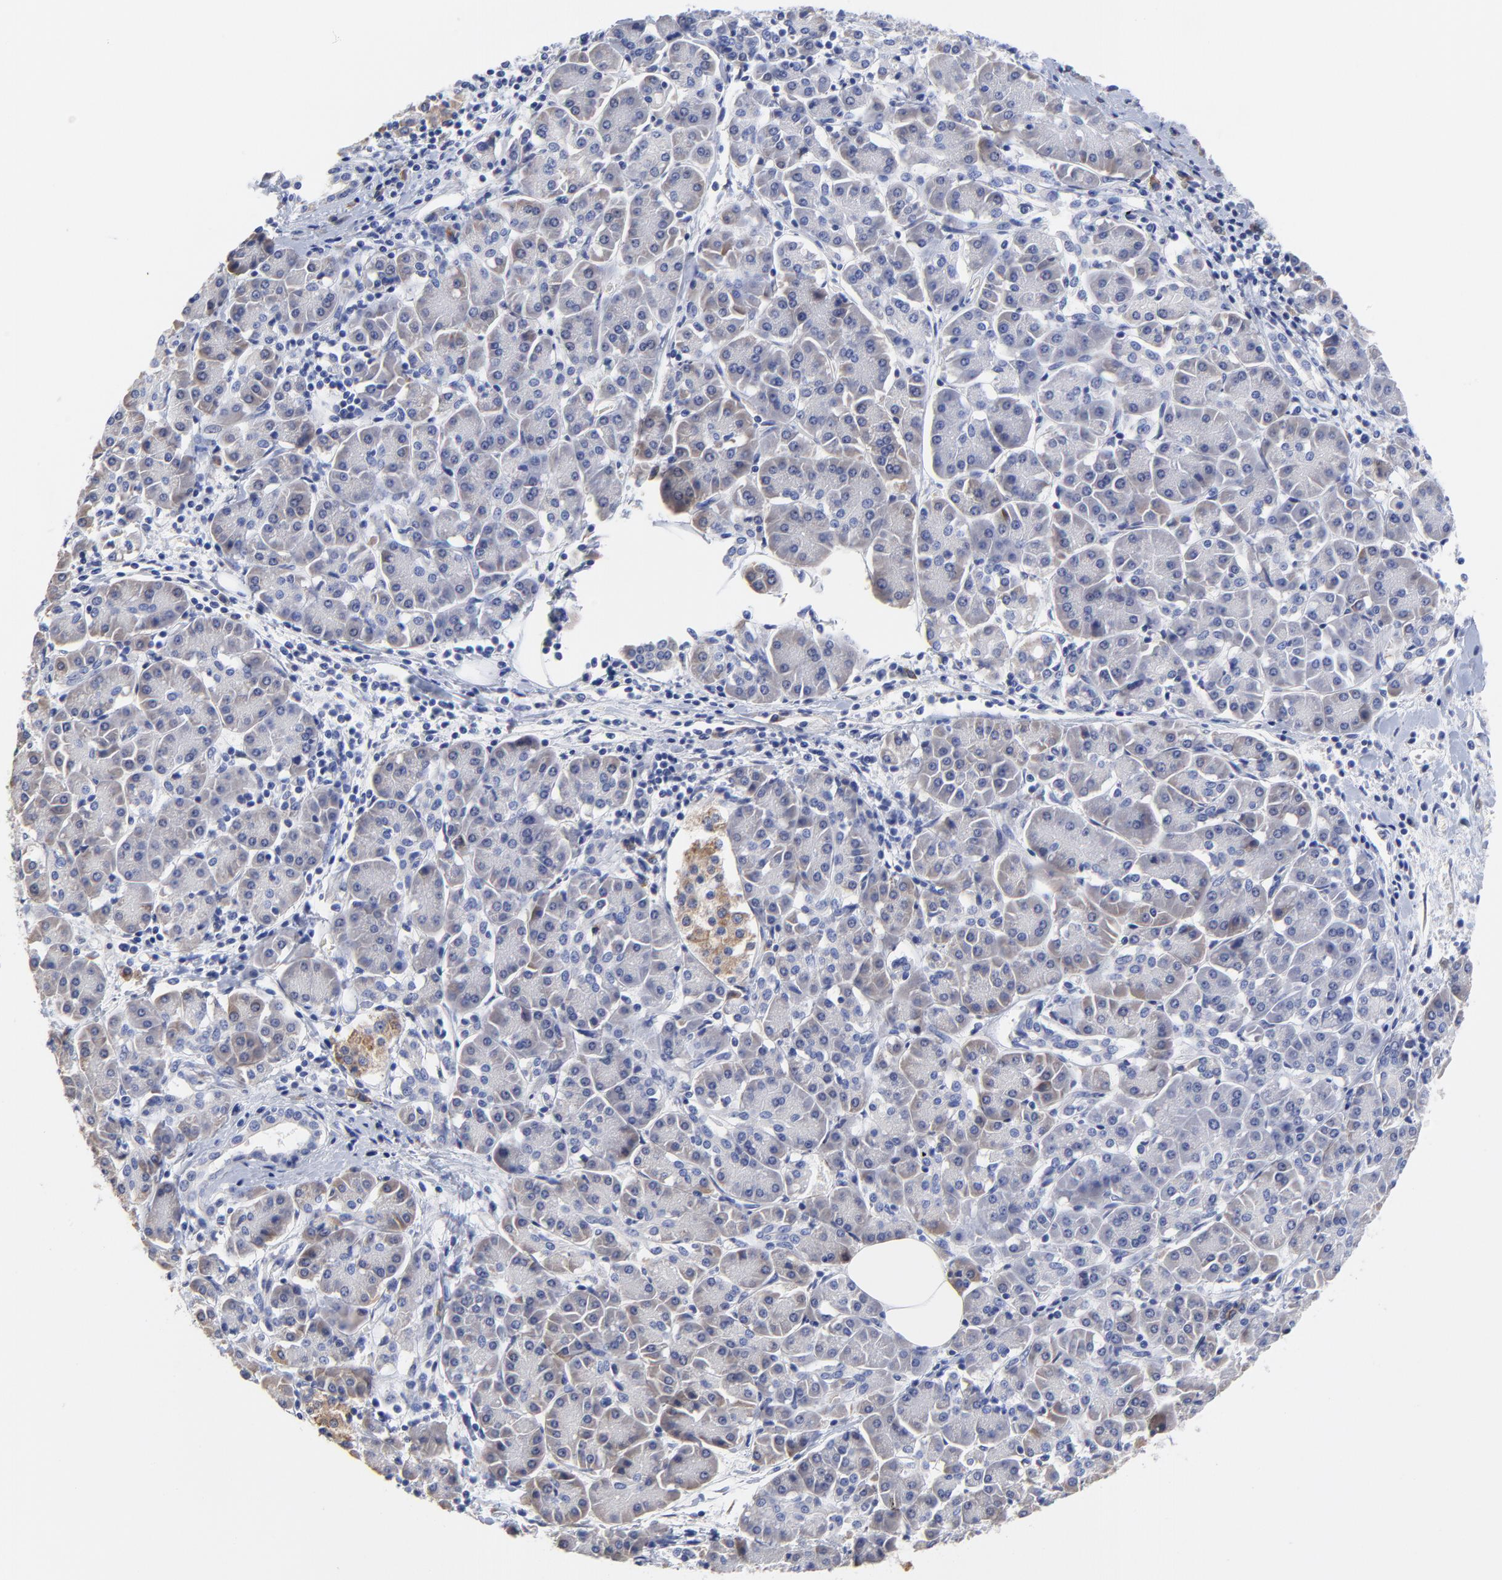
{"staining": {"intensity": "moderate", "quantity": "25%-75%", "location": "cytoplasmic/membranous"}, "tissue": "pancreatic cancer", "cell_type": "Tumor cells", "image_type": "cancer", "snomed": [{"axis": "morphology", "description": "Adenocarcinoma, NOS"}, {"axis": "topography", "description": "Pancreas"}], "caption": "A micrograph of pancreatic cancer stained for a protein shows moderate cytoplasmic/membranous brown staining in tumor cells. The staining is performed using DAB (3,3'-diaminobenzidine) brown chromogen to label protein expression. The nuclei are counter-stained blue using hematoxylin.", "gene": "LAX1", "patient": {"sex": "female", "age": 57}}